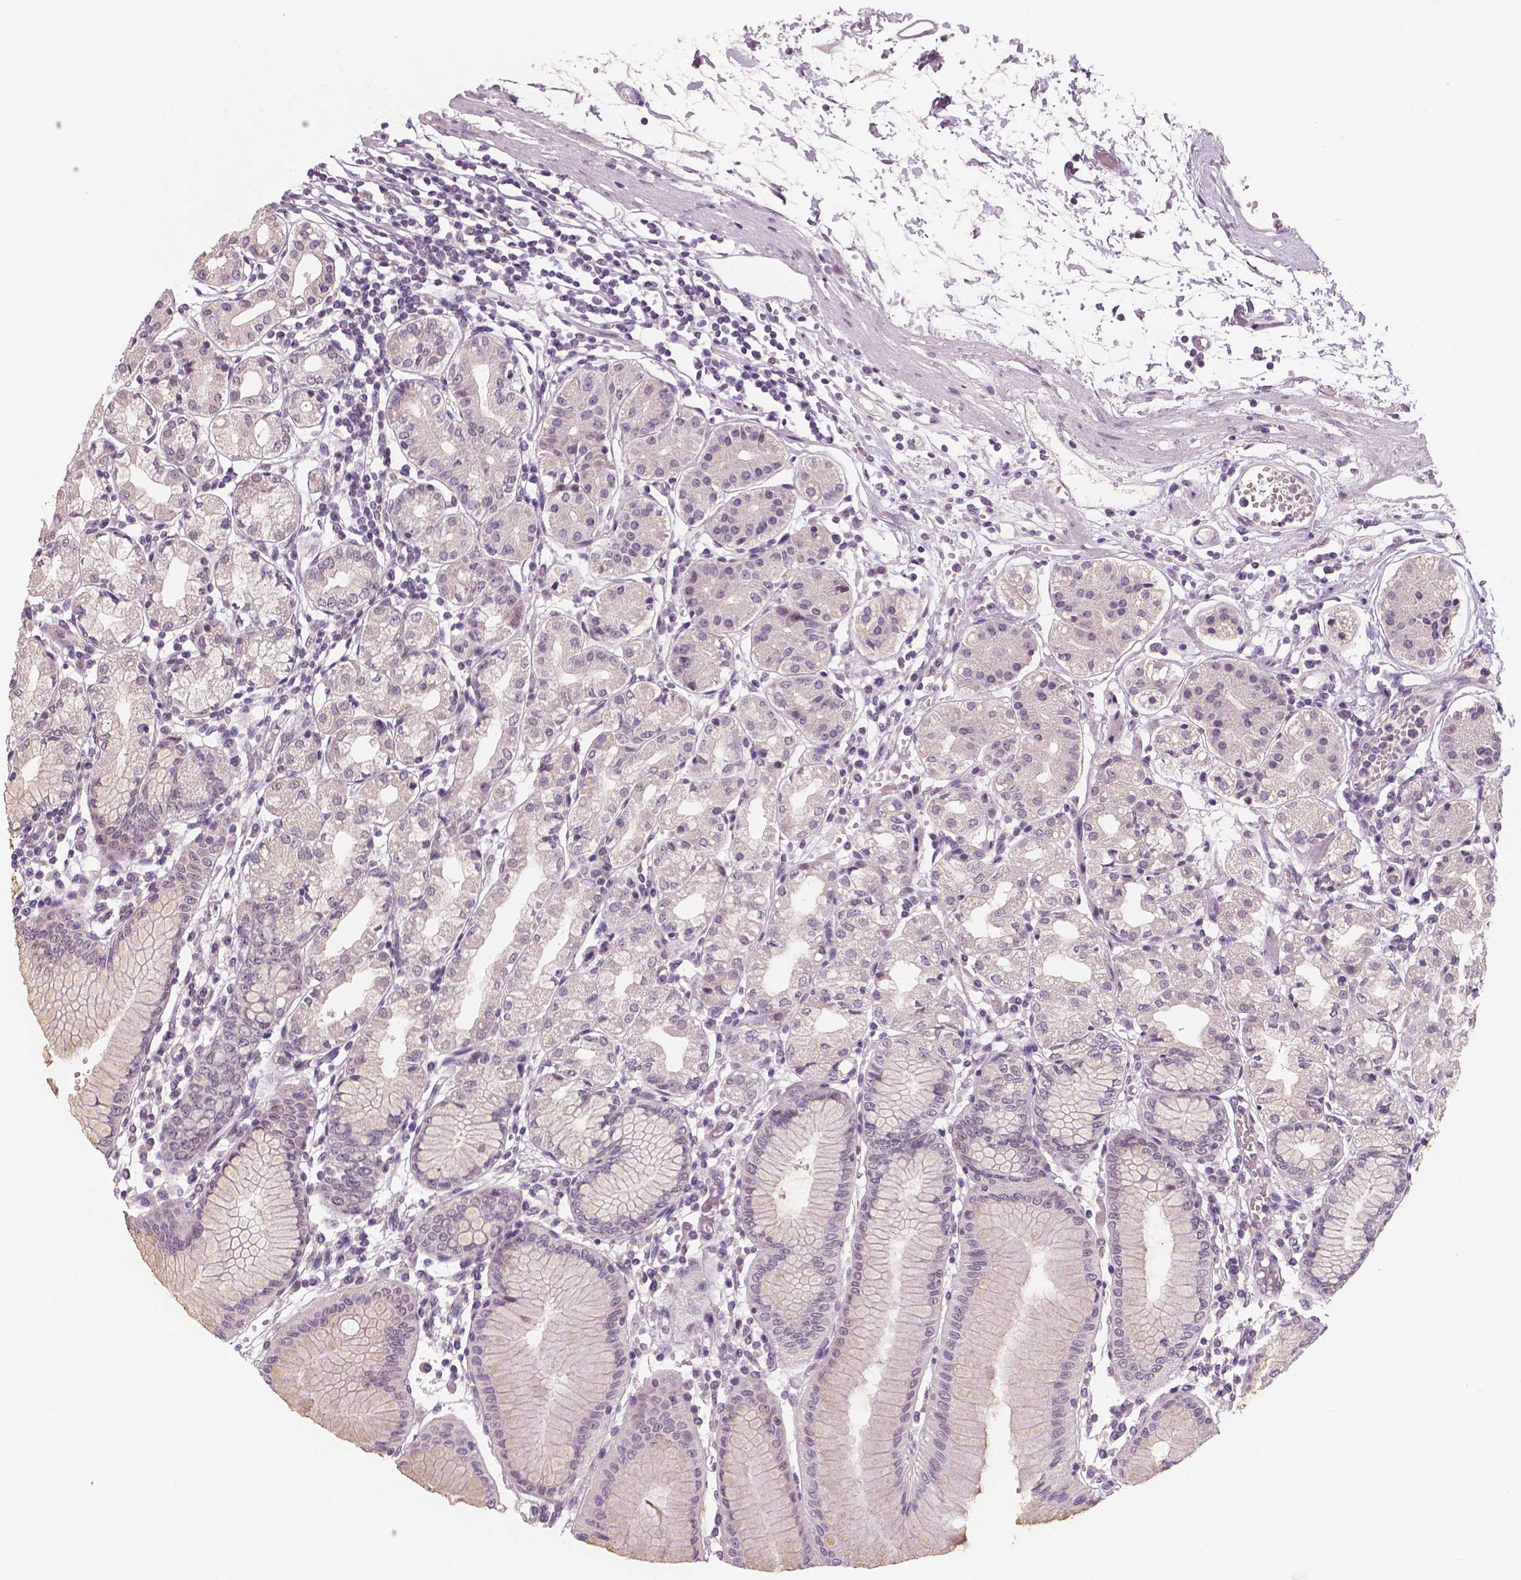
{"staining": {"intensity": "negative", "quantity": "none", "location": "none"}, "tissue": "stomach", "cell_type": "Glandular cells", "image_type": "normal", "snomed": [{"axis": "morphology", "description": "Normal tissue, NOS"}, {"axis": "topography", "description": "Skeletal muscle"}, {"axis": "topography", "description": "Stomach"}], "caption": "This is an immunohistochemistry histopathology image of benign human stomach. There is no staining in glandular cells.", "gene": "RNASE7", "patient": {"sex": "female", "age": 57}}